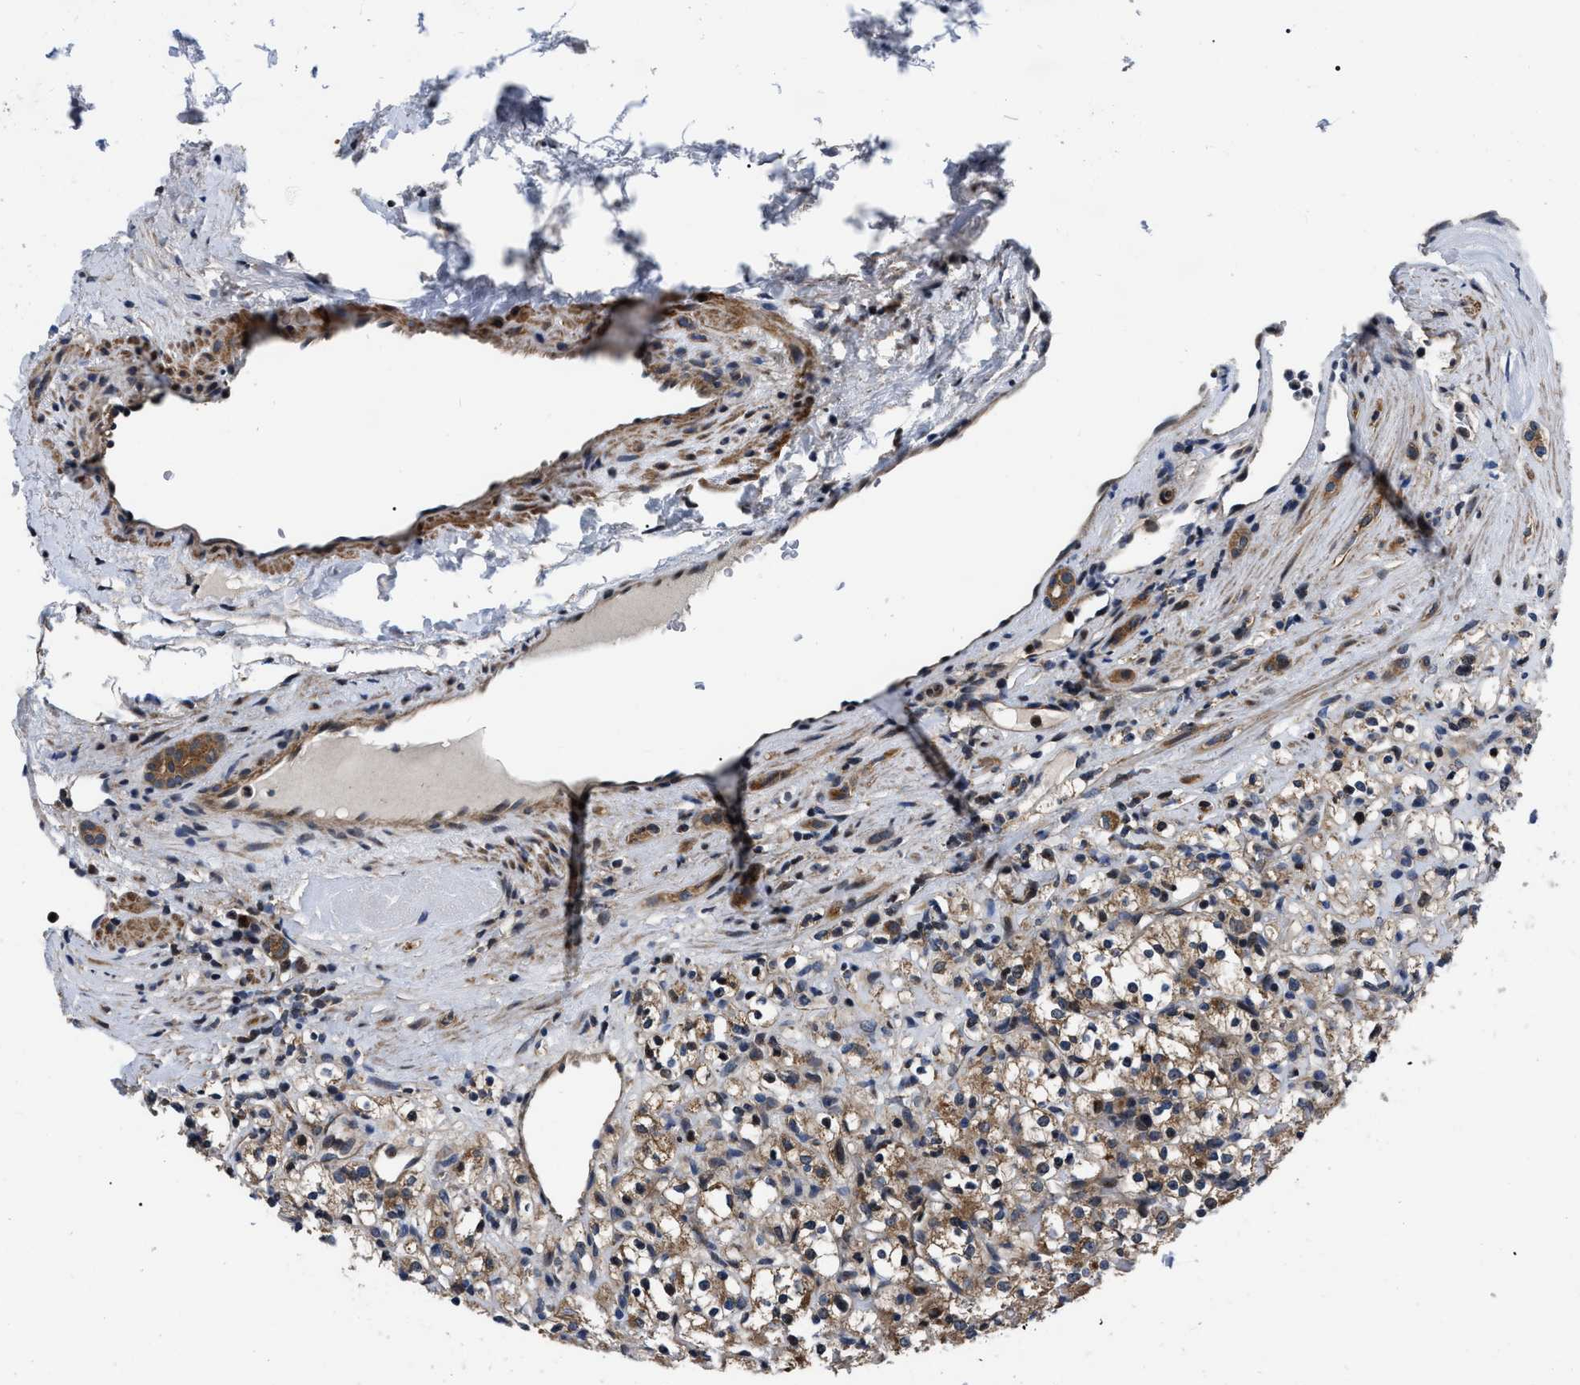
{"staining": {"intensity": "moderate", "quantity": ">75%", "location": "cytoplasmic/membranous"}, "tissue": "renal cancer", "cell_type": "Tumor cells", "image_type": "cancer", "snomed": [{"axis": "morphology", "description": "Normal tissue, NOS"}, {"axis": "morphology", "description": "Adenocarcinoma, NOS"}, {"axis": "topography", "description": "Kidney"}], "caption": "Immunohistochemistry image of human renal cancer stained for a protein (brown), which demonstrates medium levels of moderate cytoplasmic/membranous positivity in about >75% of tumor cells.", "gene": "PPWD1", "patient": {"sex": "female", "age": 72}}